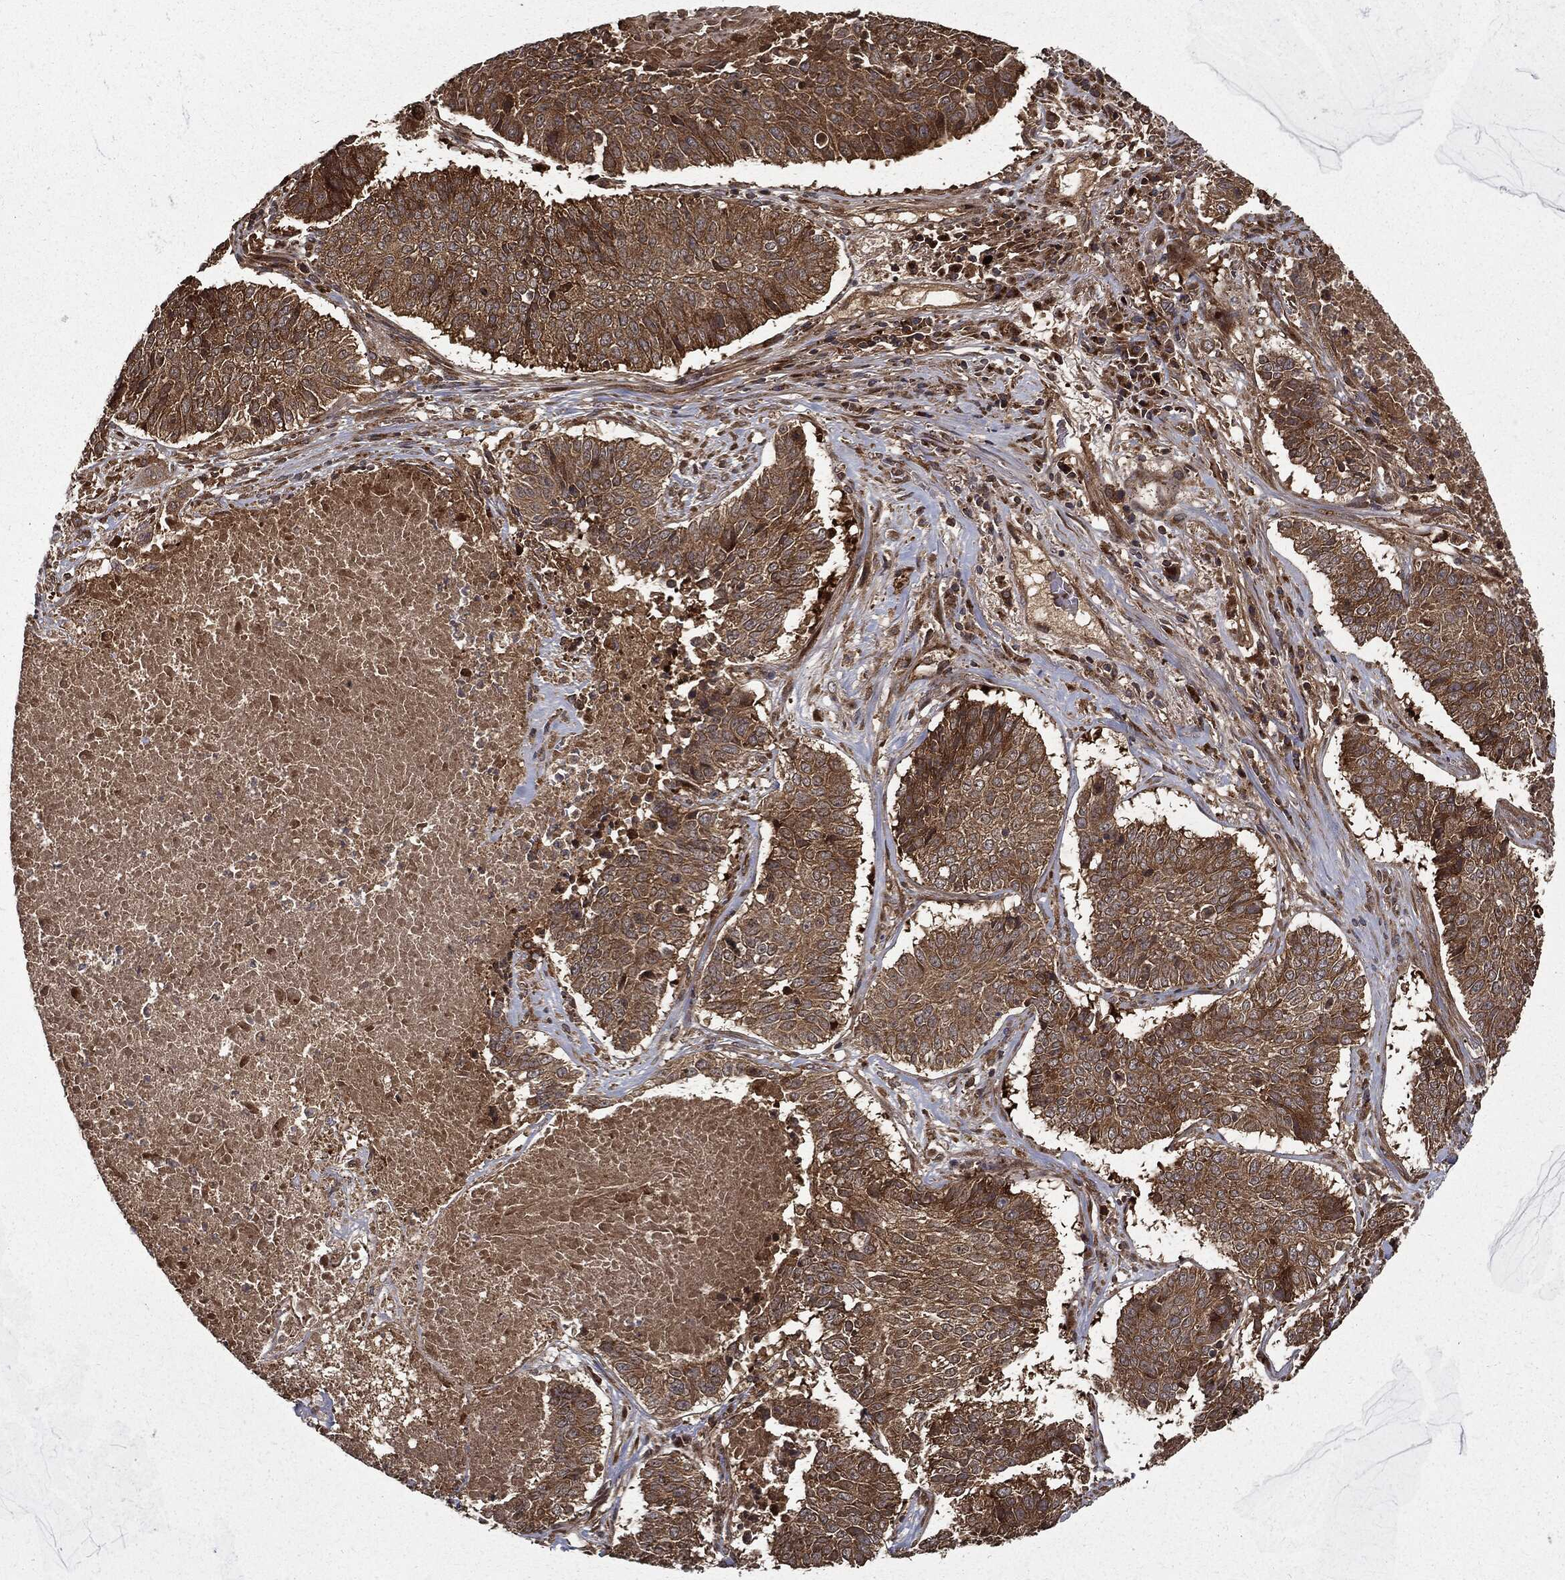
{"staining": {"intensity": "moderate", "quantity": "25%-75%", "location": "cytoplasmic/membranous"}, "tissue": "lung cancer", "cell_type": "Tumor cells", "image_type": "cancer", "snomed": [{"axis": "morphology", "description": "Squamous cell carcinoma, NOS"}, {"axis": "topography", "description": "Lung"}], "caption": "Protein analysis of lung squamous cell carcinoma tissue displays moderate cytoplasmic/membranous expression in about 25%-75% of tumor cells. The staining was performed using DAB (3,3'-diaminobenzidine), with brown indicating positive protein expression. Nuclei are stained blue with hematoxylin.", "gene": "HTT", "patient": {"sex": "male", "age": 64}}